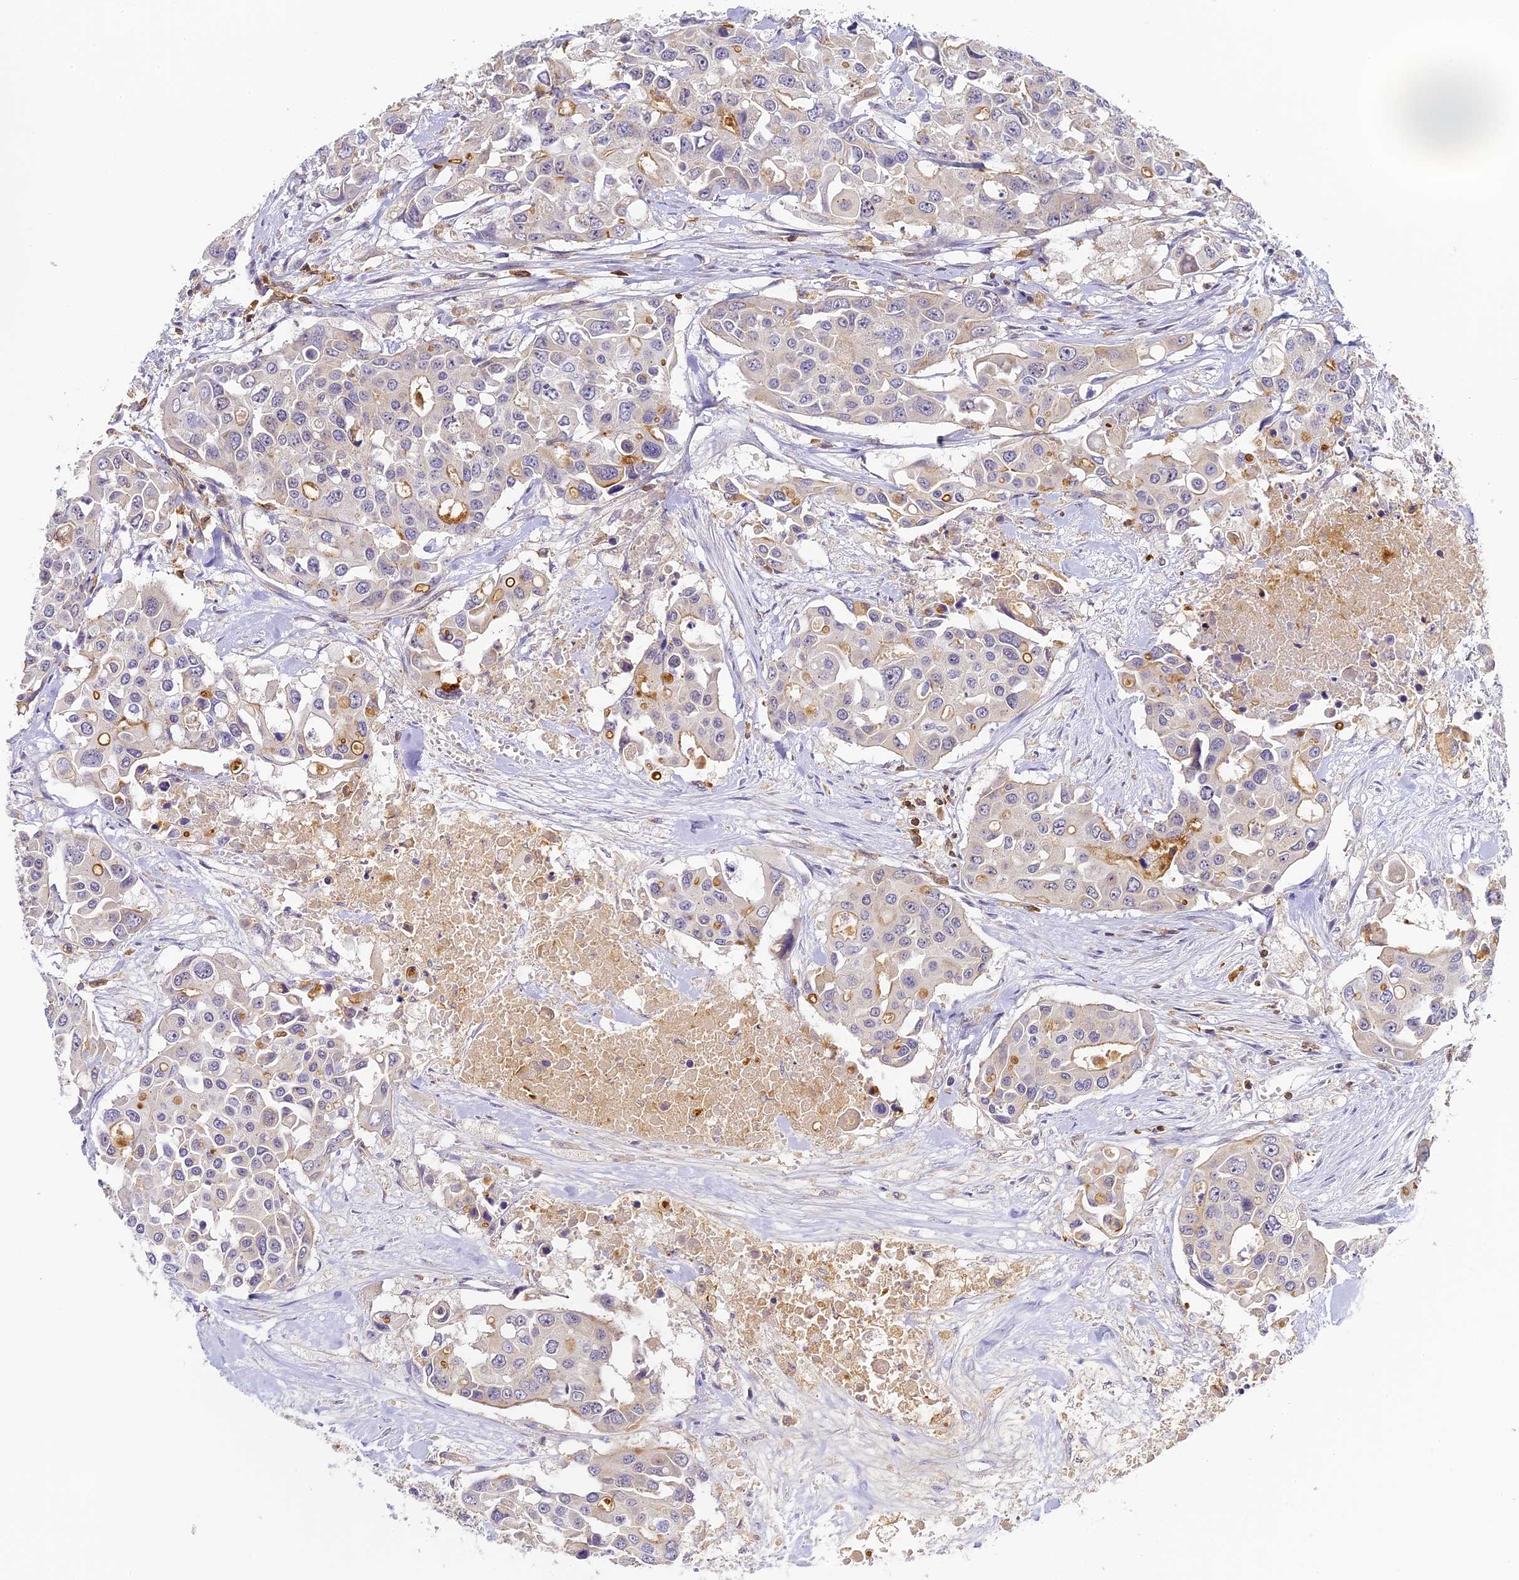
{"staining": {"intensity": "moderate", "quantity": "<25%", "location": "cytoplasmic/membranous"}, "tissue": "colorectal cancer", "cell_type": "Tumor cells", "image_type": "cancer", "snomed": [{"axis": "morphology", "description": "Adenocarcinoma, NOS"}, {"axis": "topography", "description": "Colon"}], "caption": "Immunohistochemical staining of colorectal cancer (adenocarcinoma) demonstrates moderate cytoplasmic/membranous protein positivity in about <25% of tumor cells. (DAB (3,3'-diaminobenzidine) = brown stain, brightfield microscopy at high magnification).", "gene": "FYB1", "patient": {"sex": "male", "age": 77}}